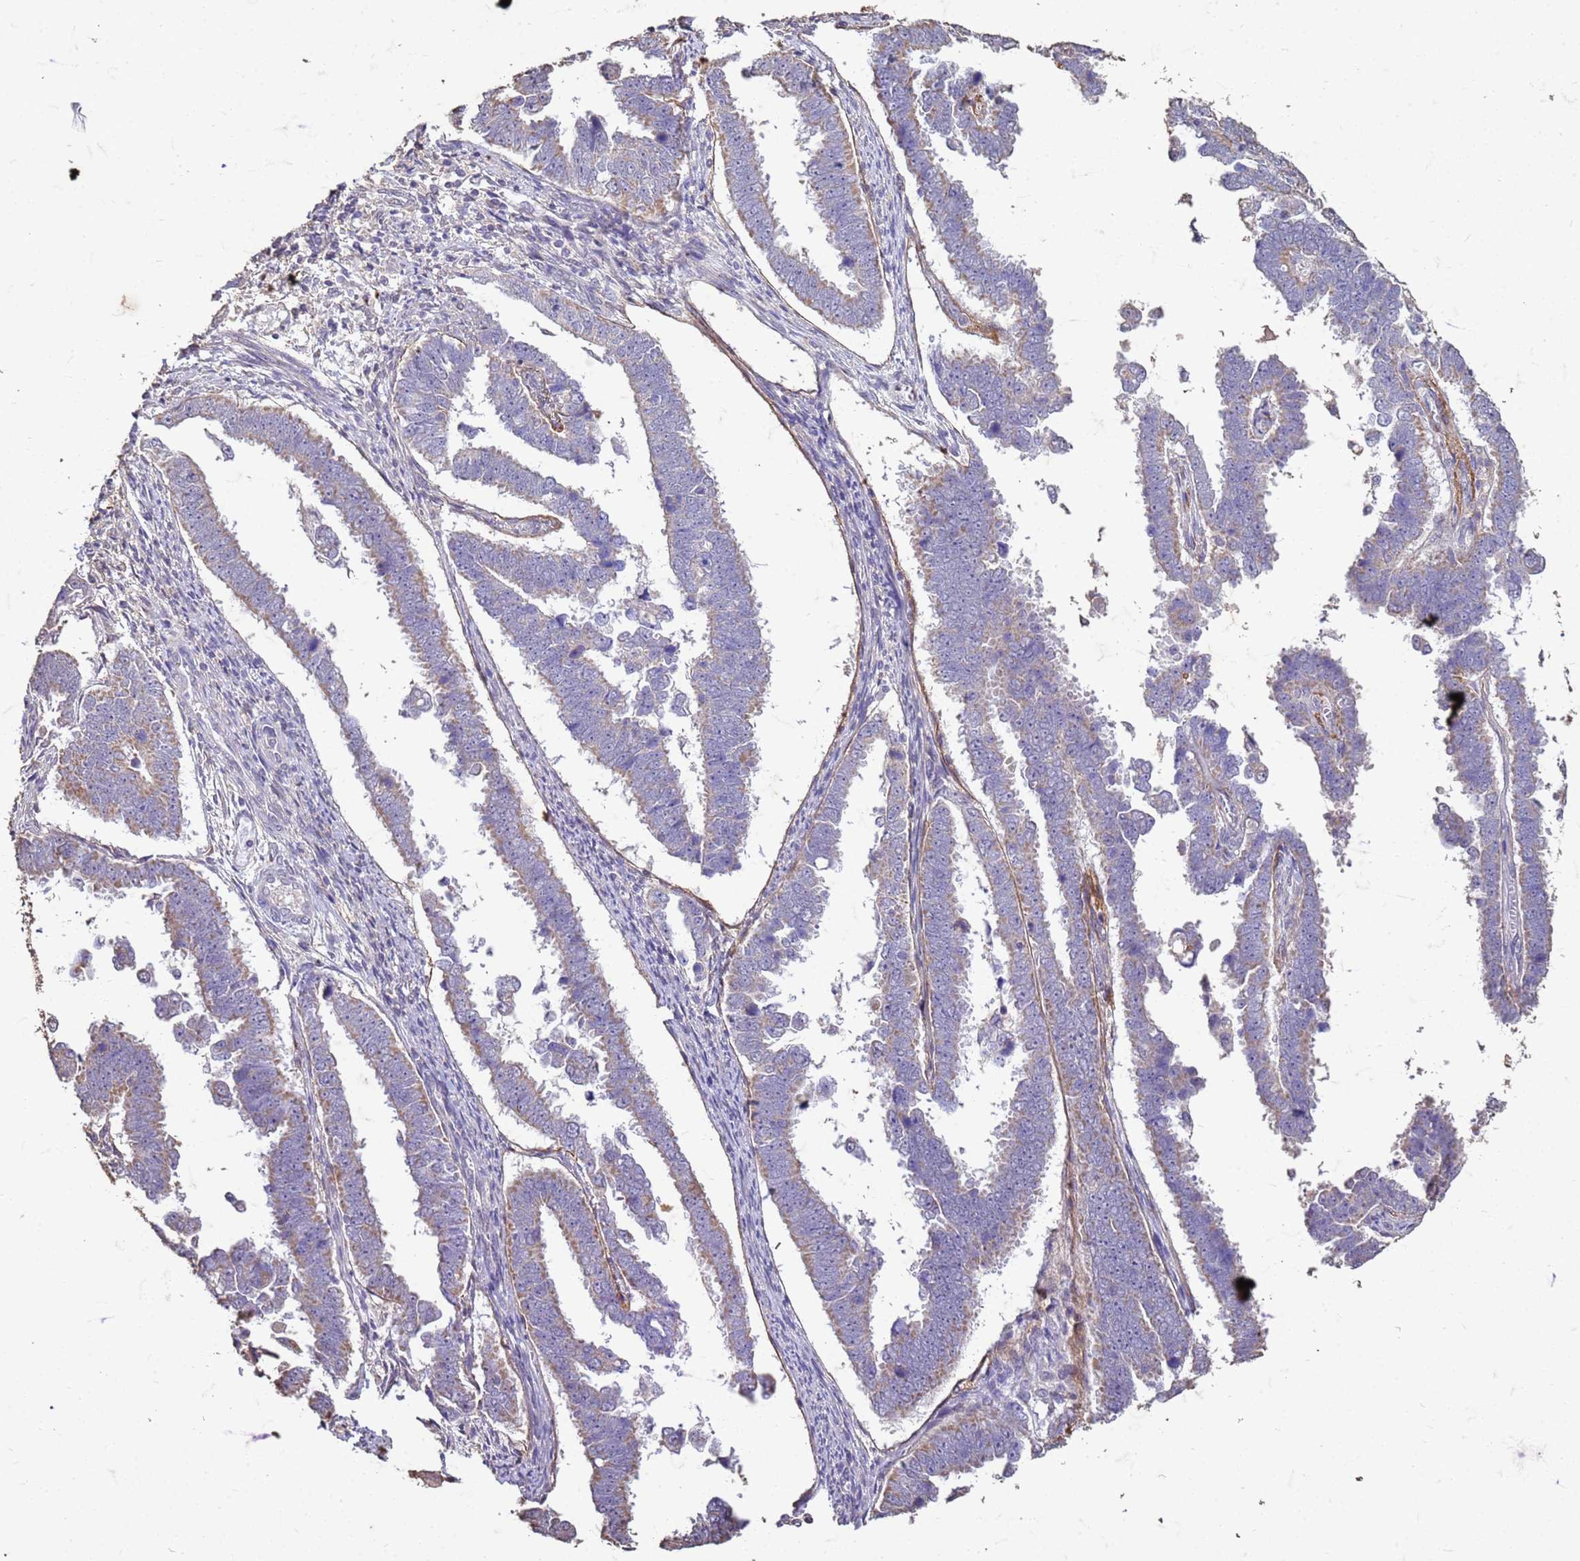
{"staining": {"intensity": "weak", "quantity": "25%-75%", "location": "cytoplasmic/membranous"}, "tissue": "endometrial cancer", "cell_type": "Tumor cells", "image_type": "cancer", "snomed": [{"axis": "morphology", "description": "Adenocarcinoma, NOS"}, {"axis": "topography", "description": "Endometrium"}], "caption": "This photomicrograph exhibits immunohistochemistry (IHC) staining of human endometrial adenocarcinoma, with low weak cytoplasmic/membranous staining in about 25%-75% of tumor cells.", "gene": "SLC25A15", "patient": {"sex": "female", "age": 75}}